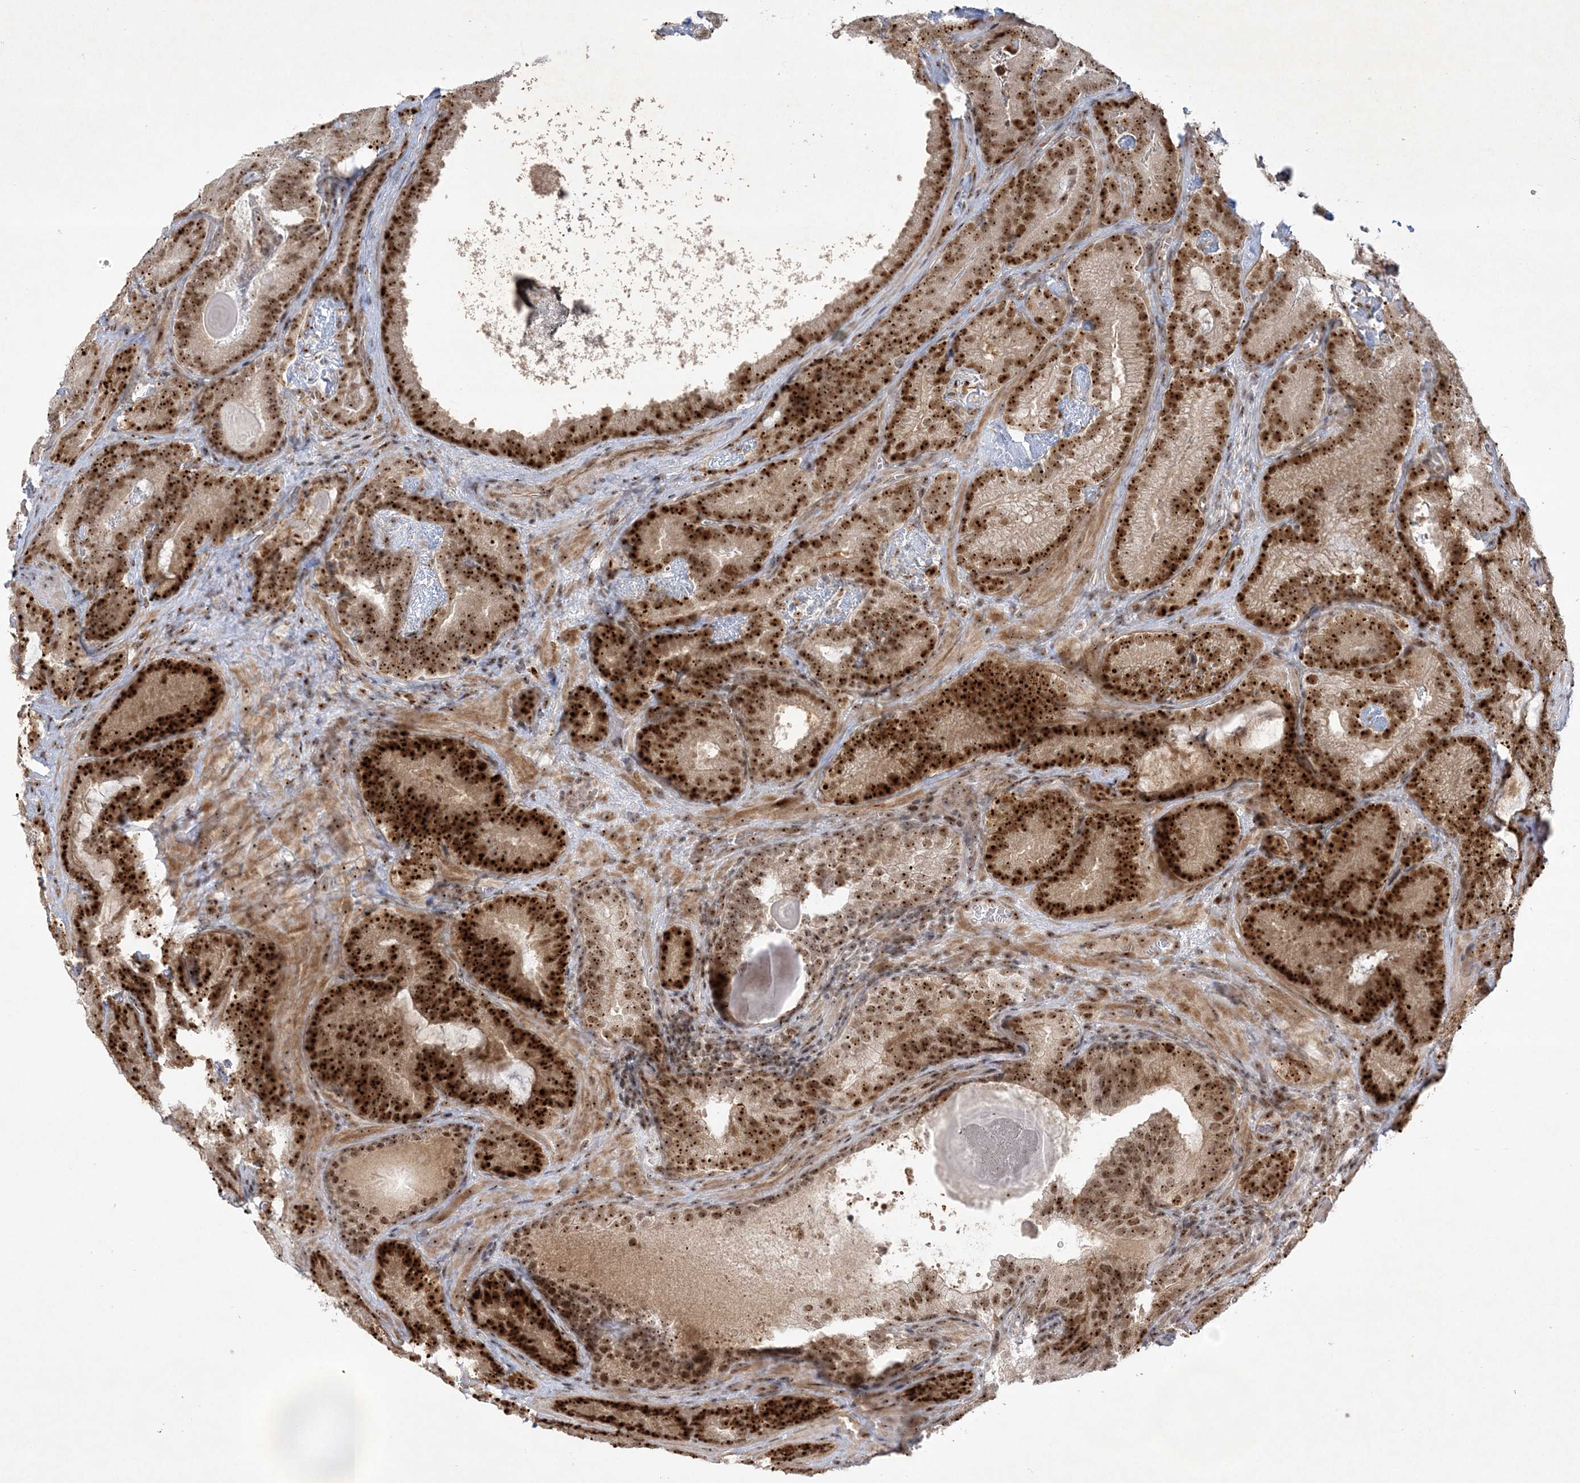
{"staining": {"intensity": "strong", "quantity": "25%-75%", "location": "cytoplasmic/membranous,nuclear"}, "tissue": "prostate cancer", "cell_type": "Tumor cells", "image_type": "cancer", "snomed": [{"axis": "morphology", "description": "Adenocarcinoma, High grade"}, {"axis": "topography", "description": "Prostate"}], "caption": "Prostate high-grade adenocarcinoma stained with a protein marker displays strong staining in tumor cells.", "gene": "NPM3", "patient": {"sex": "male", "age": 66}}